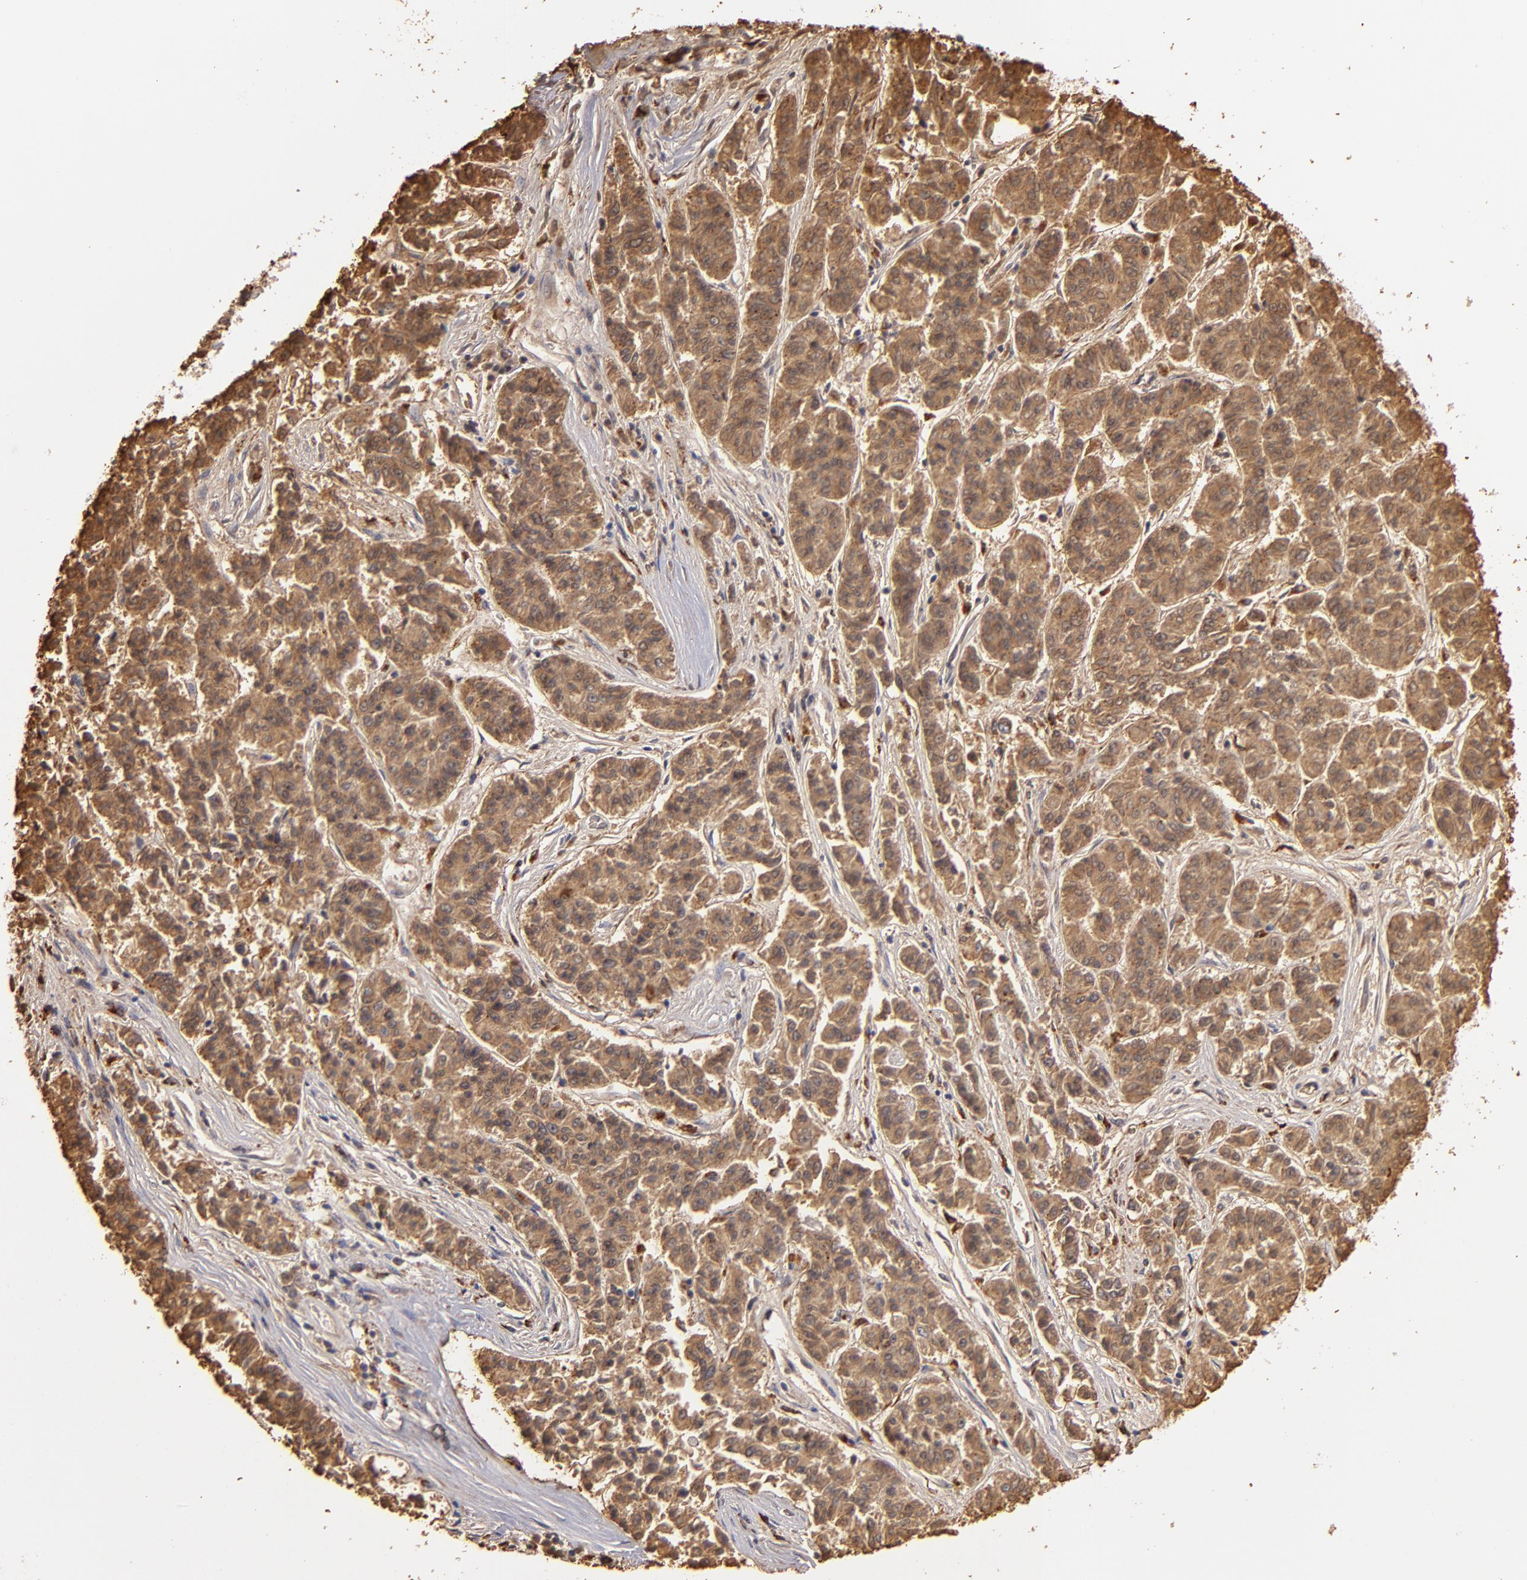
{"staining": {"intensity": "moderate", "quantity": ">75%", "location": "cytoplasmic/membranous"}, "tissue": "lung cancer", "cell_type": "Tumor cells", "image_type": "cancer", "snomed": [{"axis": "morphology", "description": "Adenocarcinoma, NOS"}, {"axis": "topography", "description": "Lung"}], "caption": "The photomicrograph displays a brown stain indicating the presence of a protein in the cytoplasmic/membranous of tumor cells in adenocarcinoma (lung). Immunohistochemistry stains the protein of interest in brown and the nuclei are stained blue.", "gene": "TRAF1", "patient": {"sex": "male", "age": 84}}